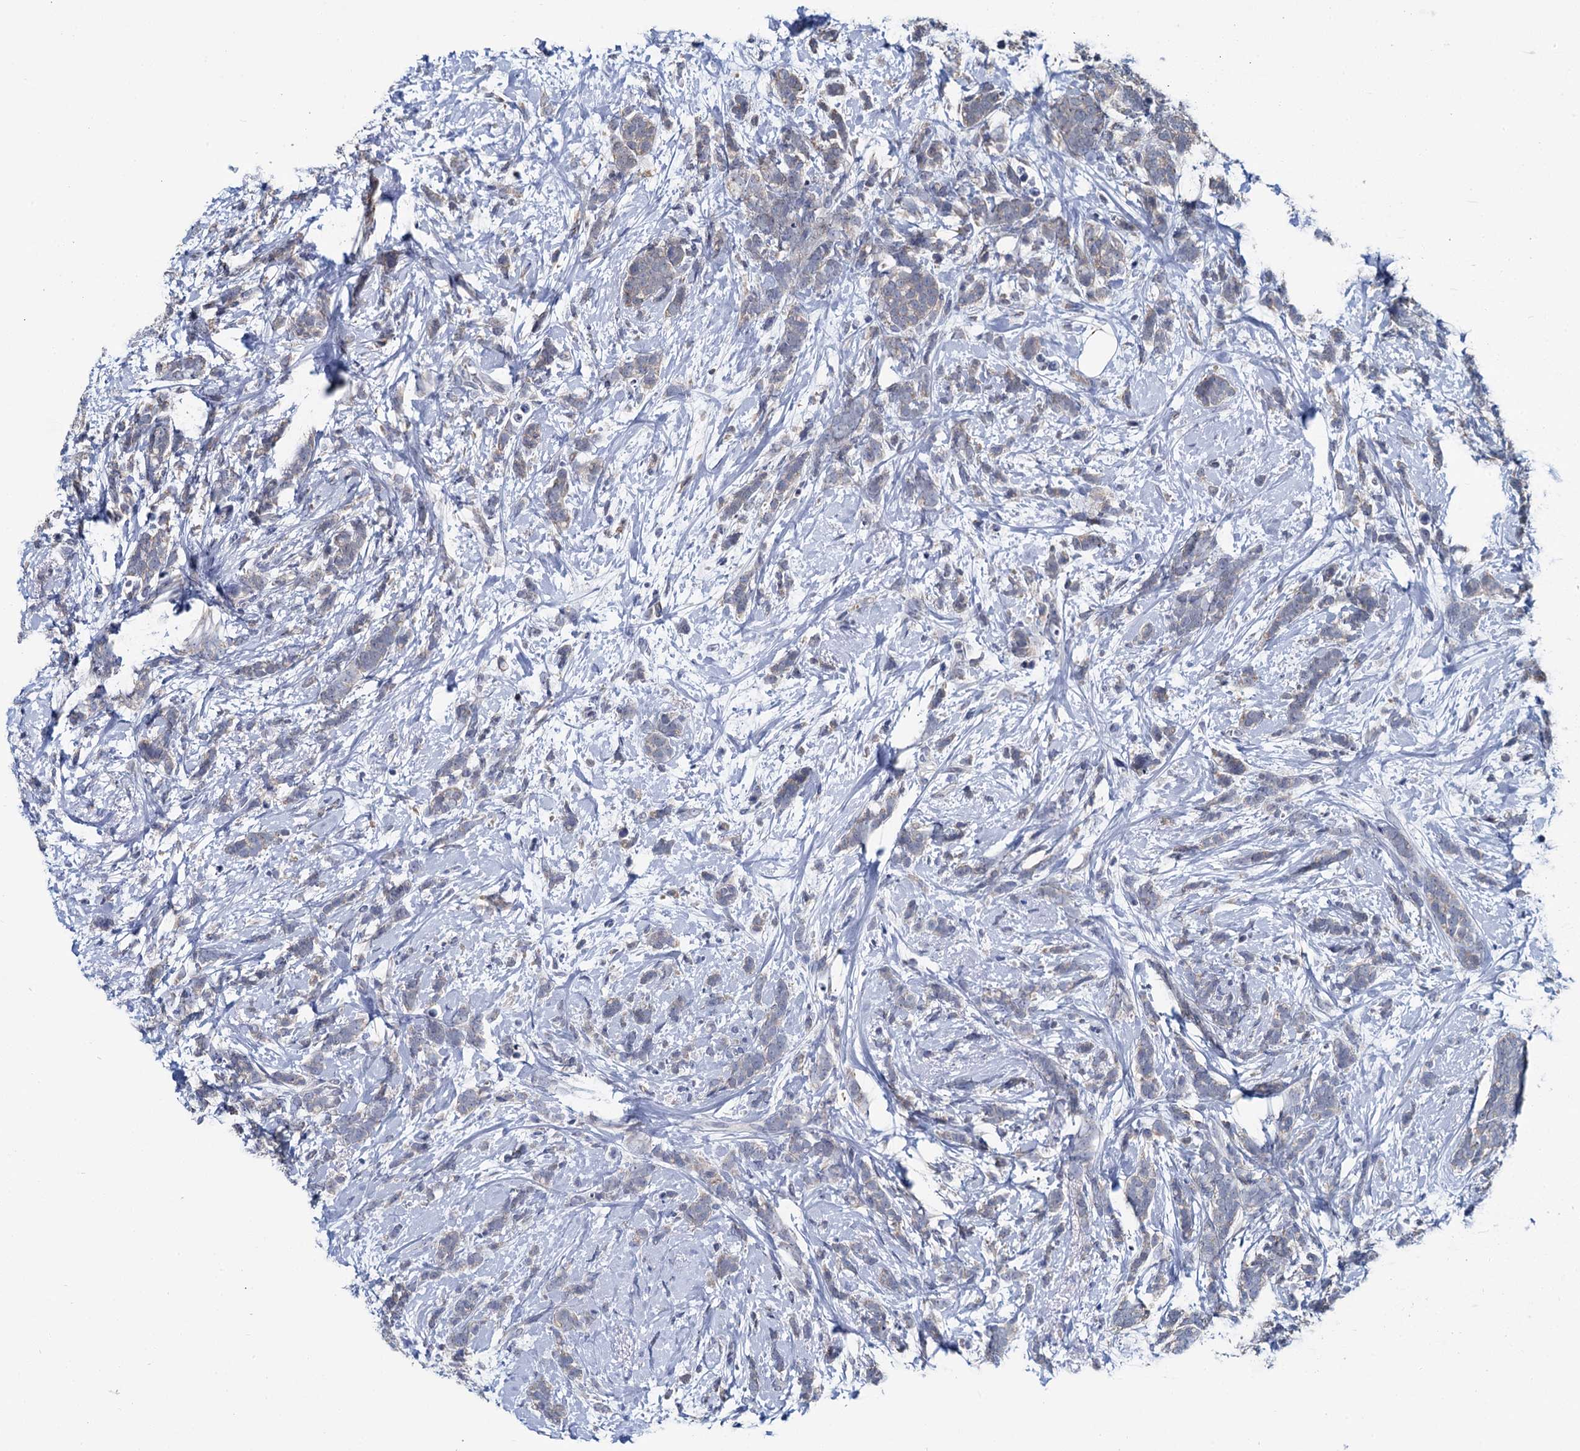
{"staining": {"intensity": "weak", "quantity": "<25%", "location": "cytoplasmic/membranous"}, "tissue": "breast cancer", "cell_type": "Tumor cells", "image_type": "cancer", "snomed": [{"axis": "morphology", "description": "Lobular carcinoma"}, {"axis": "topography", "description": "Breast"}], "caption": "This is a histopathology image of immunohistochemistry staining of breast lobular carcinoma, which shows no positivity in tumor cells.", "gene": "MIOX", "patient": {"sex": "female", "age": 58}}